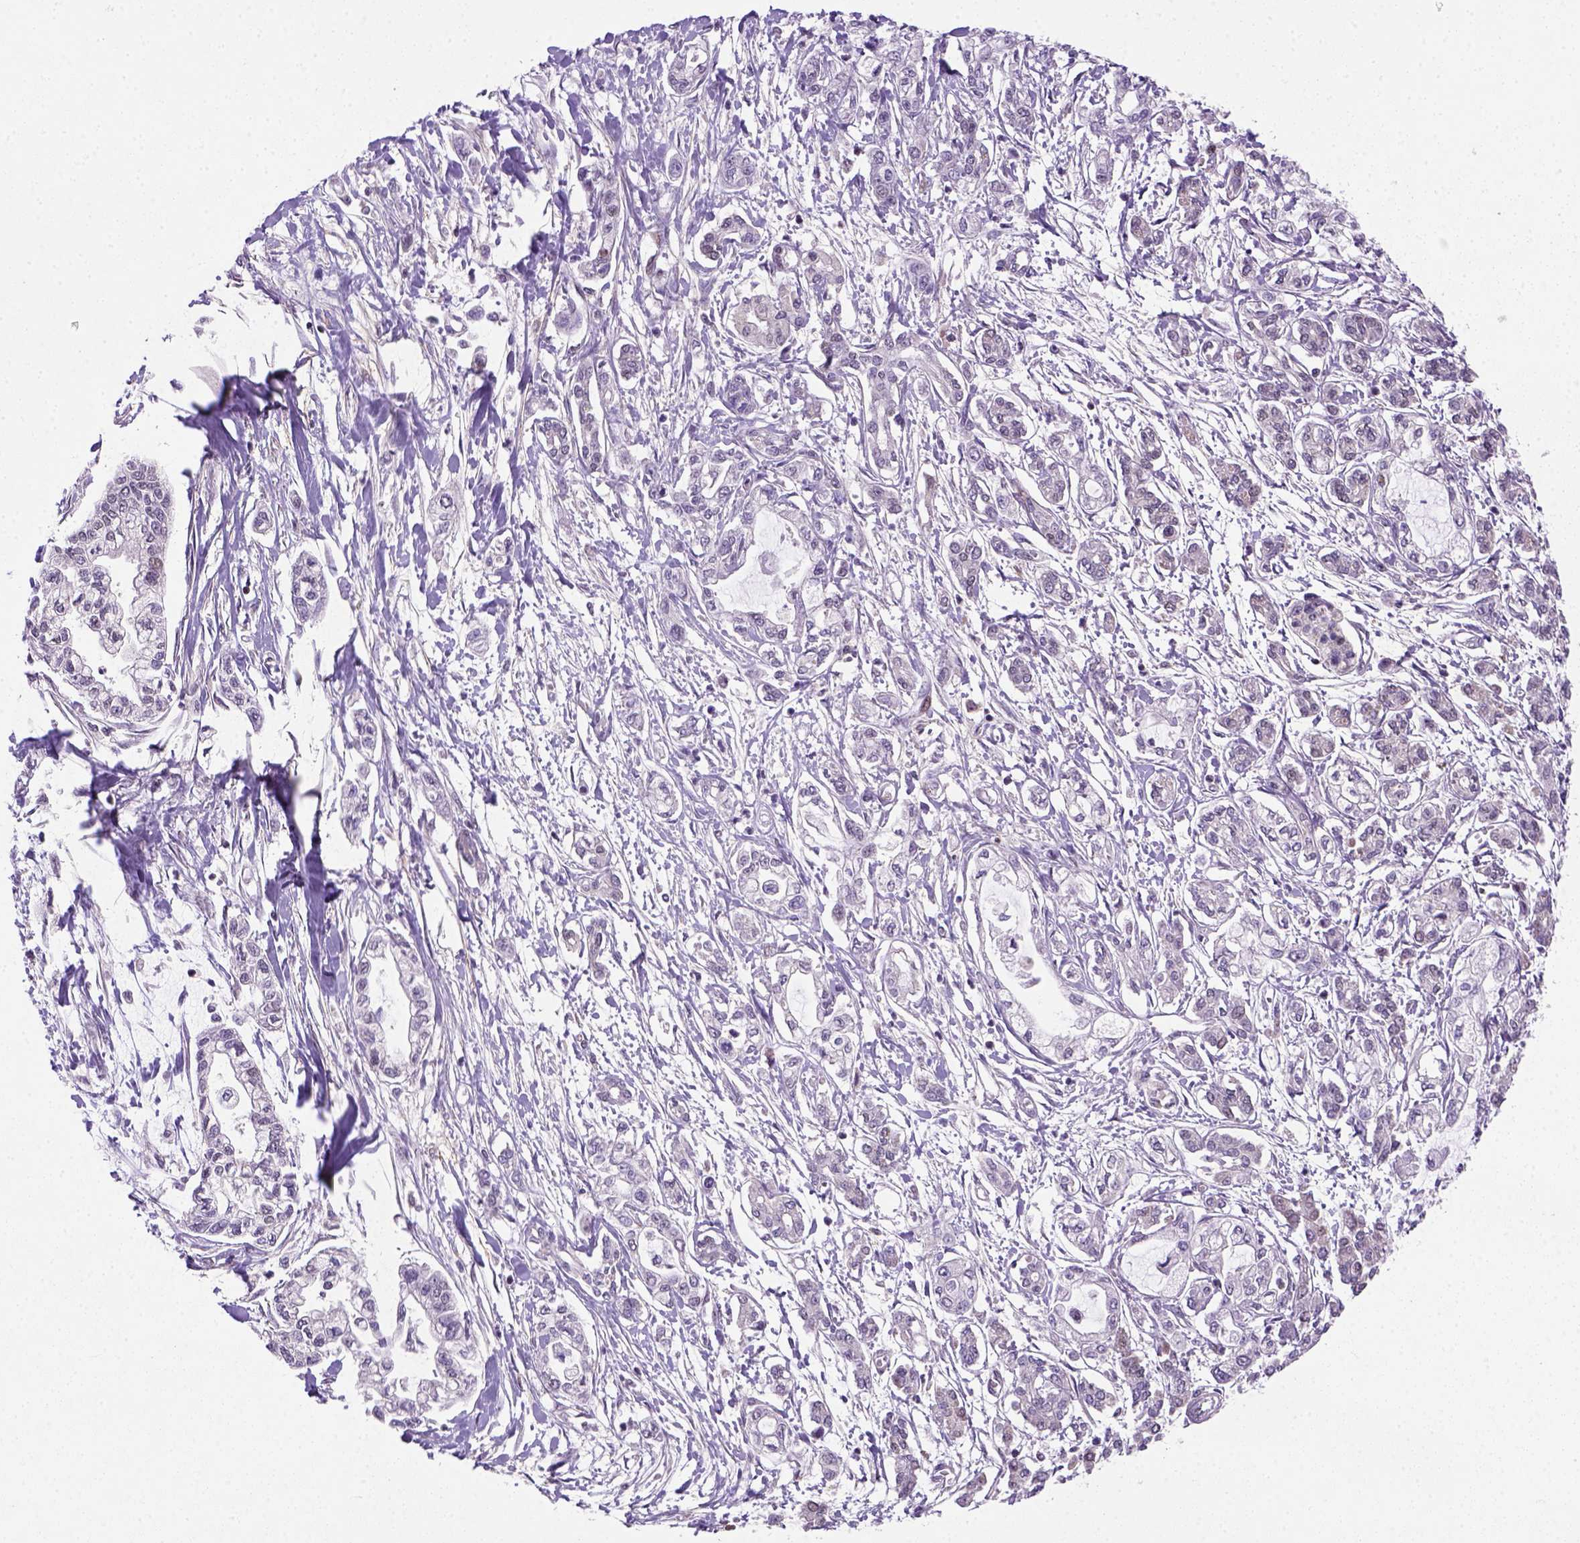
{"staining": {"intensity": "negative", "quantity": "none", "location": "none"}, "tissue": "pancreatic cancer", "cell_type": "Tumor cells", "image_type": "cancer", "snomed": [{"axis": "morphology", "description": "Adenocarcinoma, NOS"}, {"axis": "topography", "description": "Pancreas"}], "caption": "Protein analysis of pancreatic cancer exhibits no significant positivity in tumor cells.", "gene": "MGMT", "patient": {"sex": "male", "age": 54}}